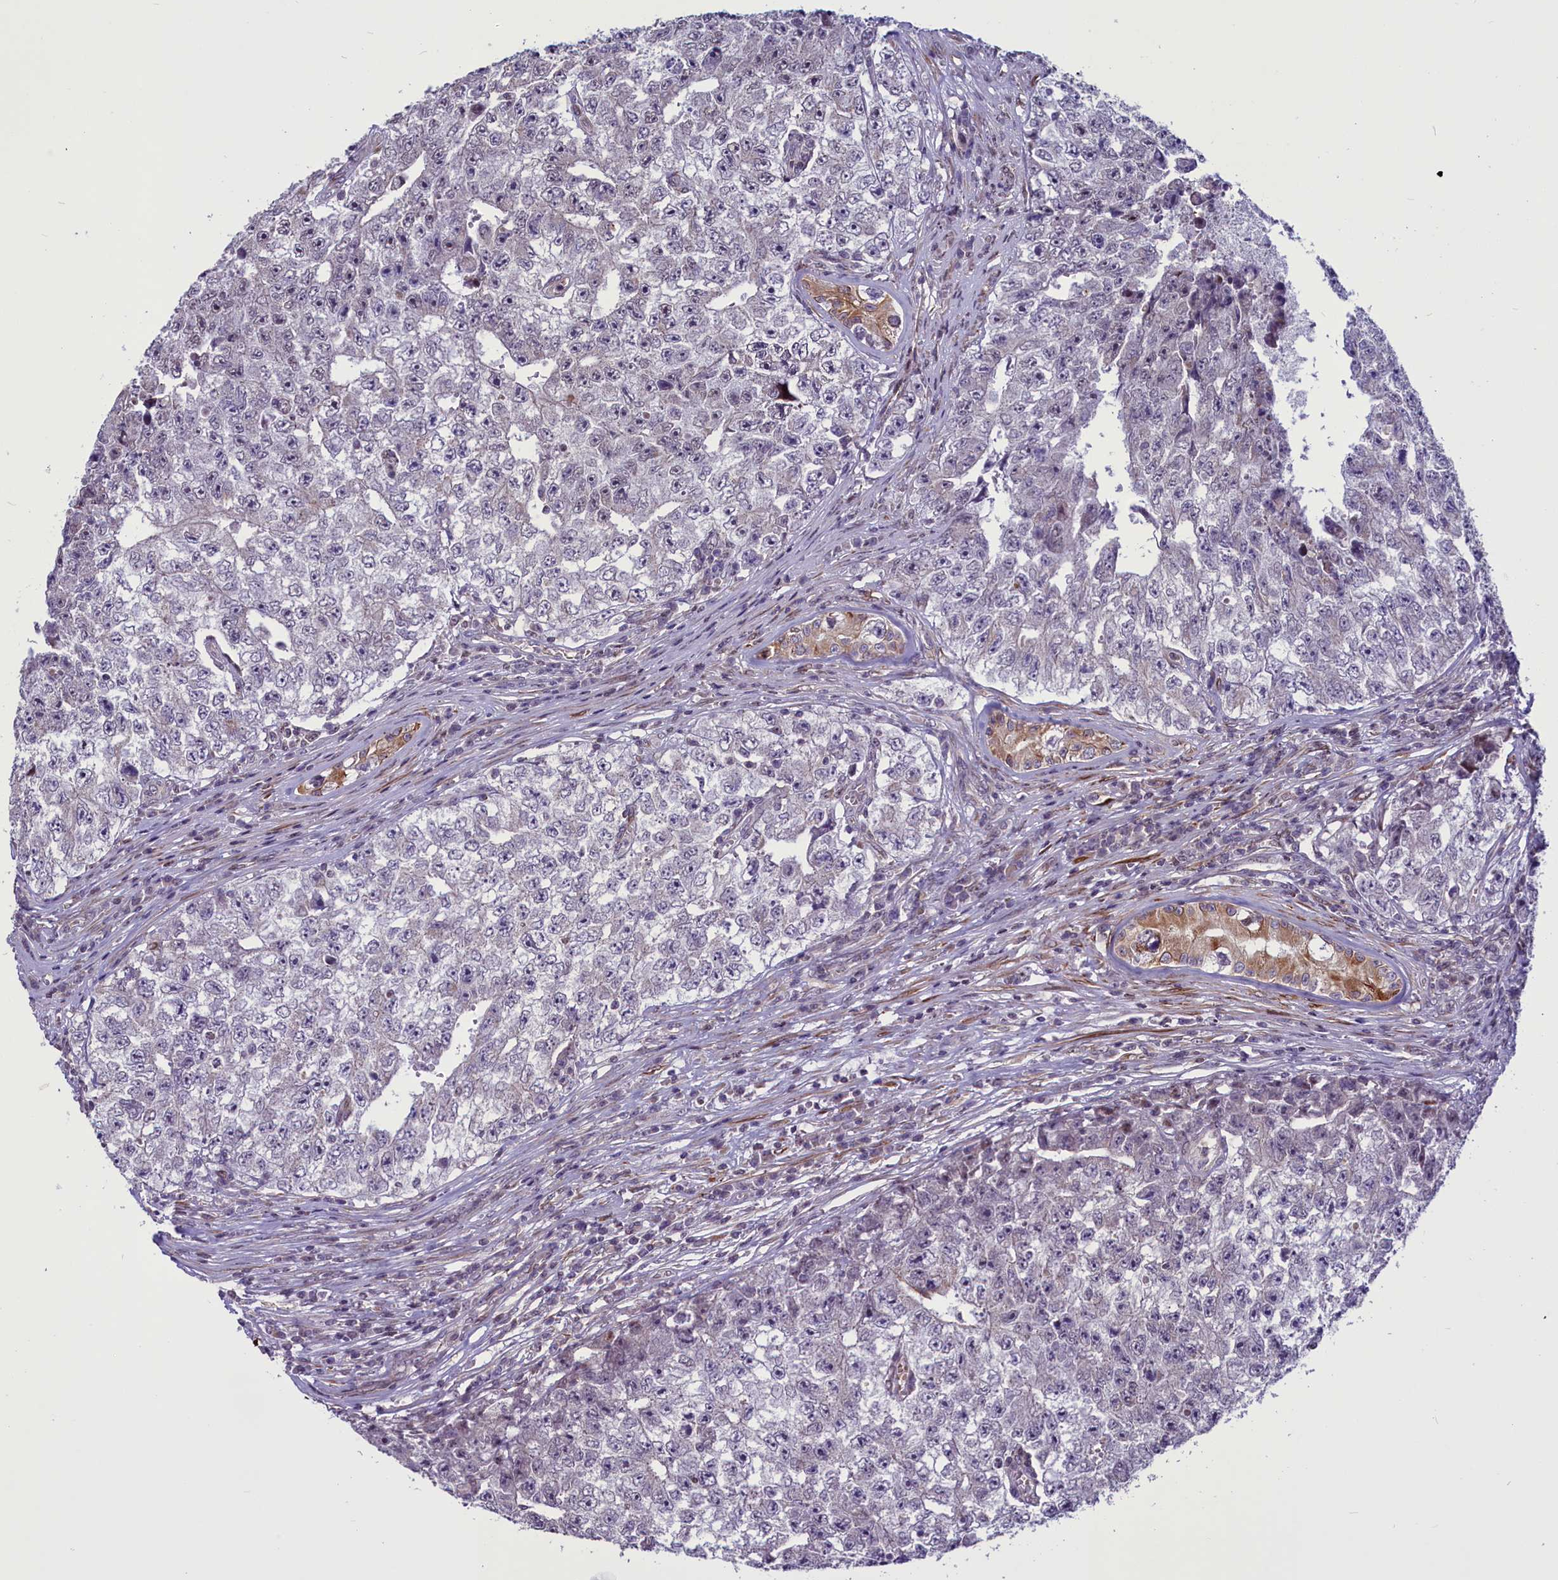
{"staining": {"intensity": "negative", "quantity": "none", "location": "none"}, "tissue": "testis cancer", "cell_type": "Tumor cells", "image_type": "cancer", "snomed": [{"axis": "morphology", "description": "Carcinoma, Embryonal, NOS"}, {"axis": "topography", "description": "Testis"}], "caption": "There is no significant positivity in tumor cells of testis embryonal carcinoma.", "gene": "MIEF2", "patient": {"sex": "male", "age": 17}}